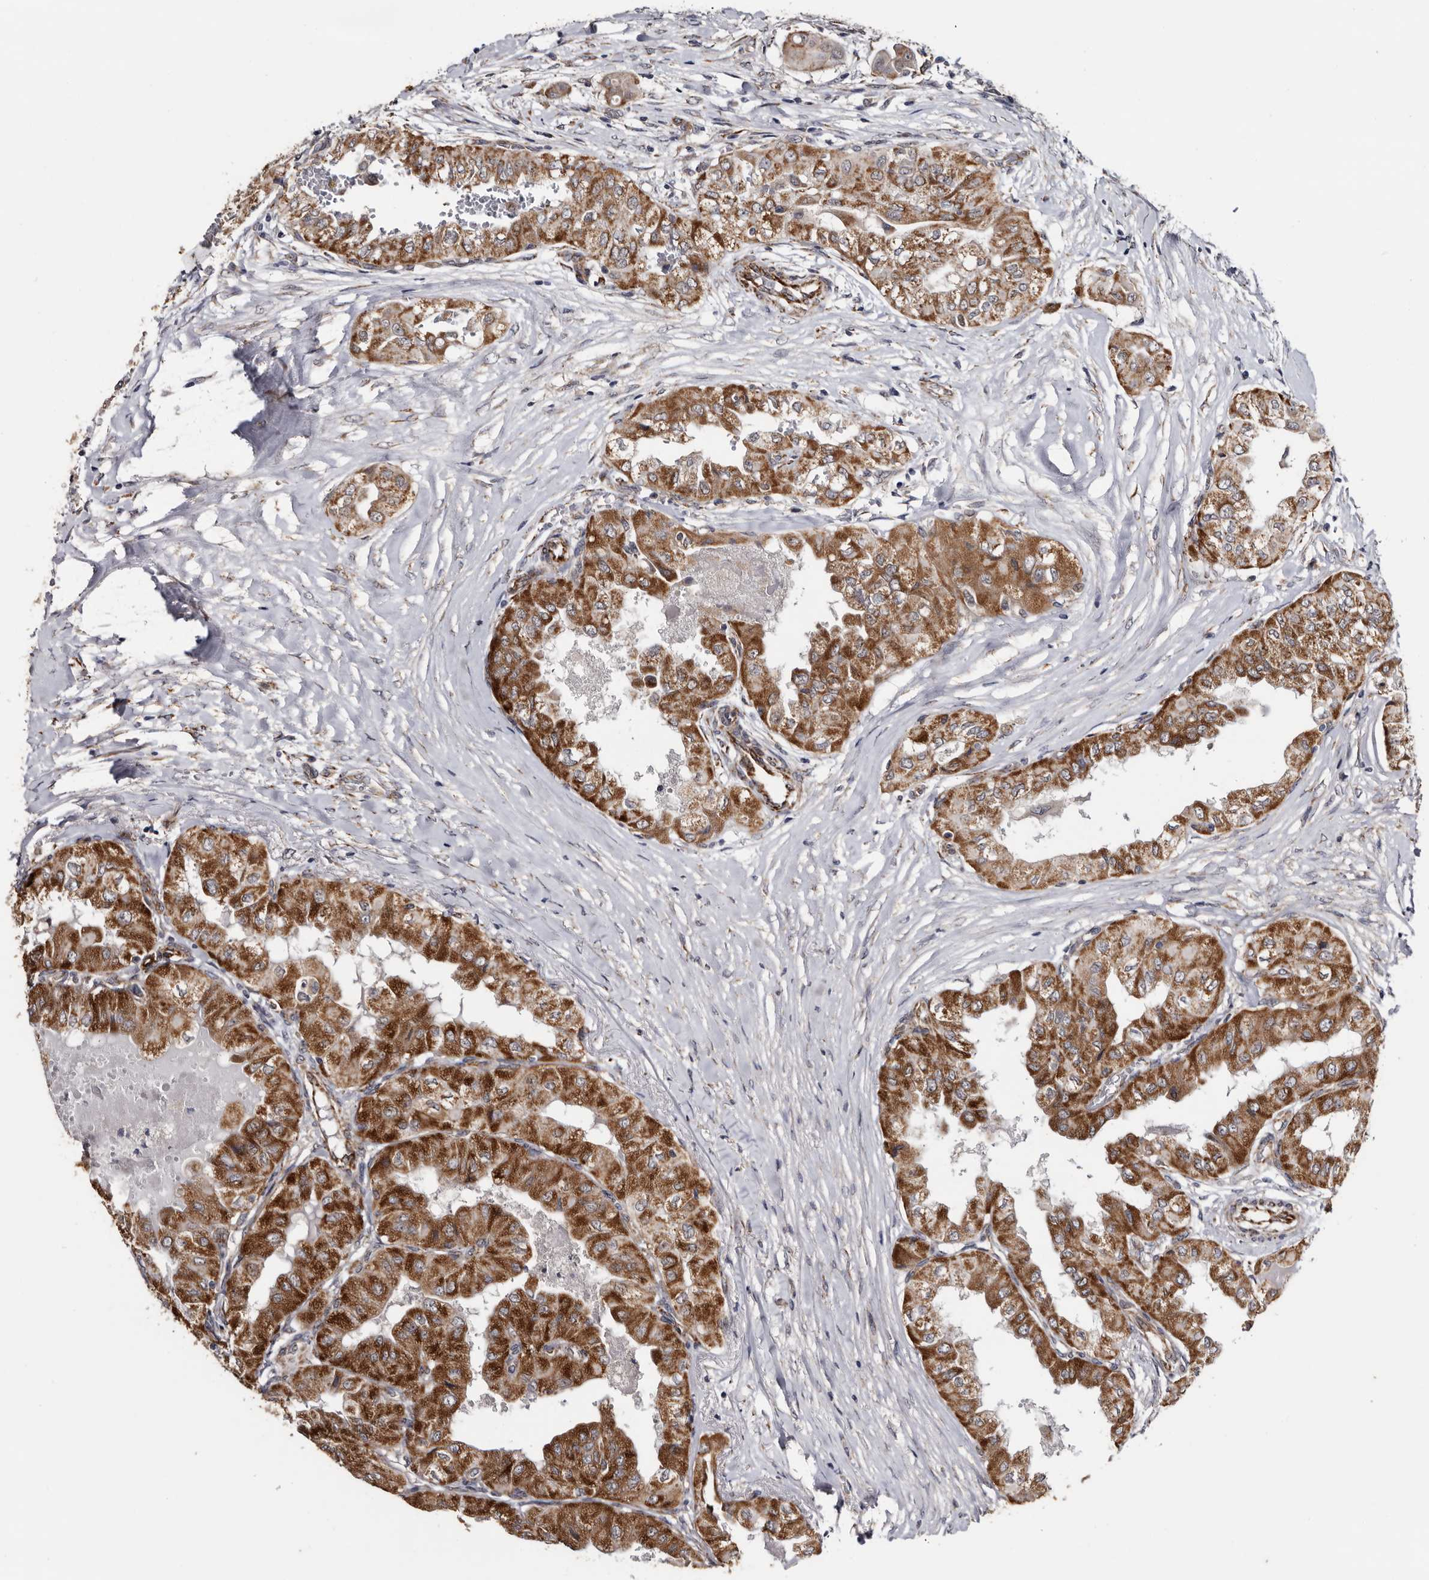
{"staining": {"intensity": "strong", "quantity": ">75%", "location": "cytoplasmic/membranous"}, "tissue": "thyroid cancer", "cell_type": "Tumor cells", "image_type": "cancer", "snomed": [{"axis": "morphology", "description": "Papillary adenocarcinoma, NOS"}, {"axis": "topography", "description": "Thyroid gland"}], "caption": "A histopathology image showing strong cytoplasmic/membranous positivity in about >75% of tumor cells in thyroid cancer, as visualized by brown immunohistochemical staining.", "gene": "ARMCX2", "patient": {"sex": "female", "age": 59}}